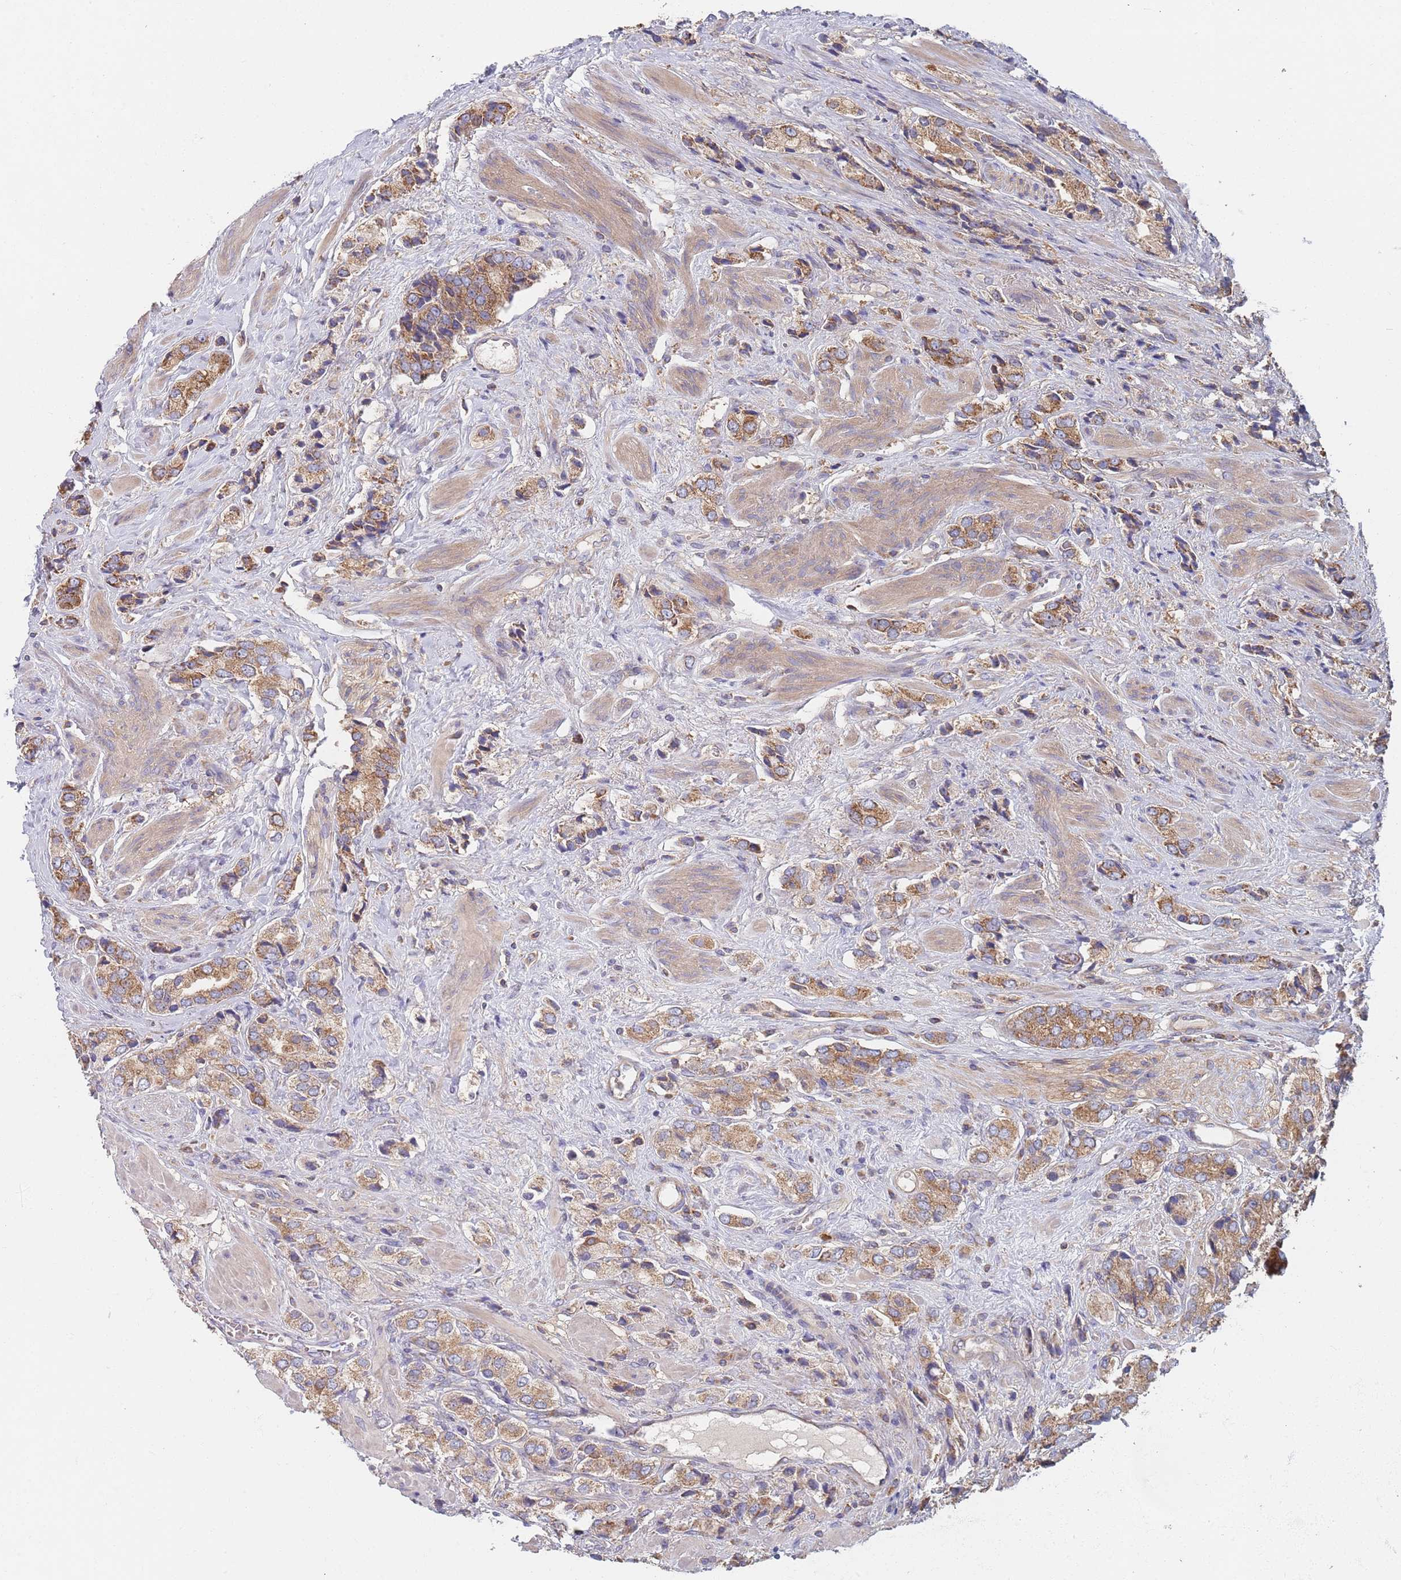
{"staining": {"intensity": "moderate", "quantity": ">75%", "location": "cytoplasmic/membranous"}, "tissue": "prostate cancer", "cell_type": "Tumor cells", "image_type": "cancer", "snomed": [{"axis": "morphology", "description": "Adenocarcinoma, High grade"}, {"axis": "topography", "description": "Prostate and seminal vesicle, NOS"}], "caption": "IHC of prostate cancer displays medium levels of moderate cytoplasmic/membranous staining in about >75% of tumor cells. (DAB IHC with brightfield microscopy, high magnification).", "gene": "GDI2", "patient": {"sex": "male", "age": 64}}